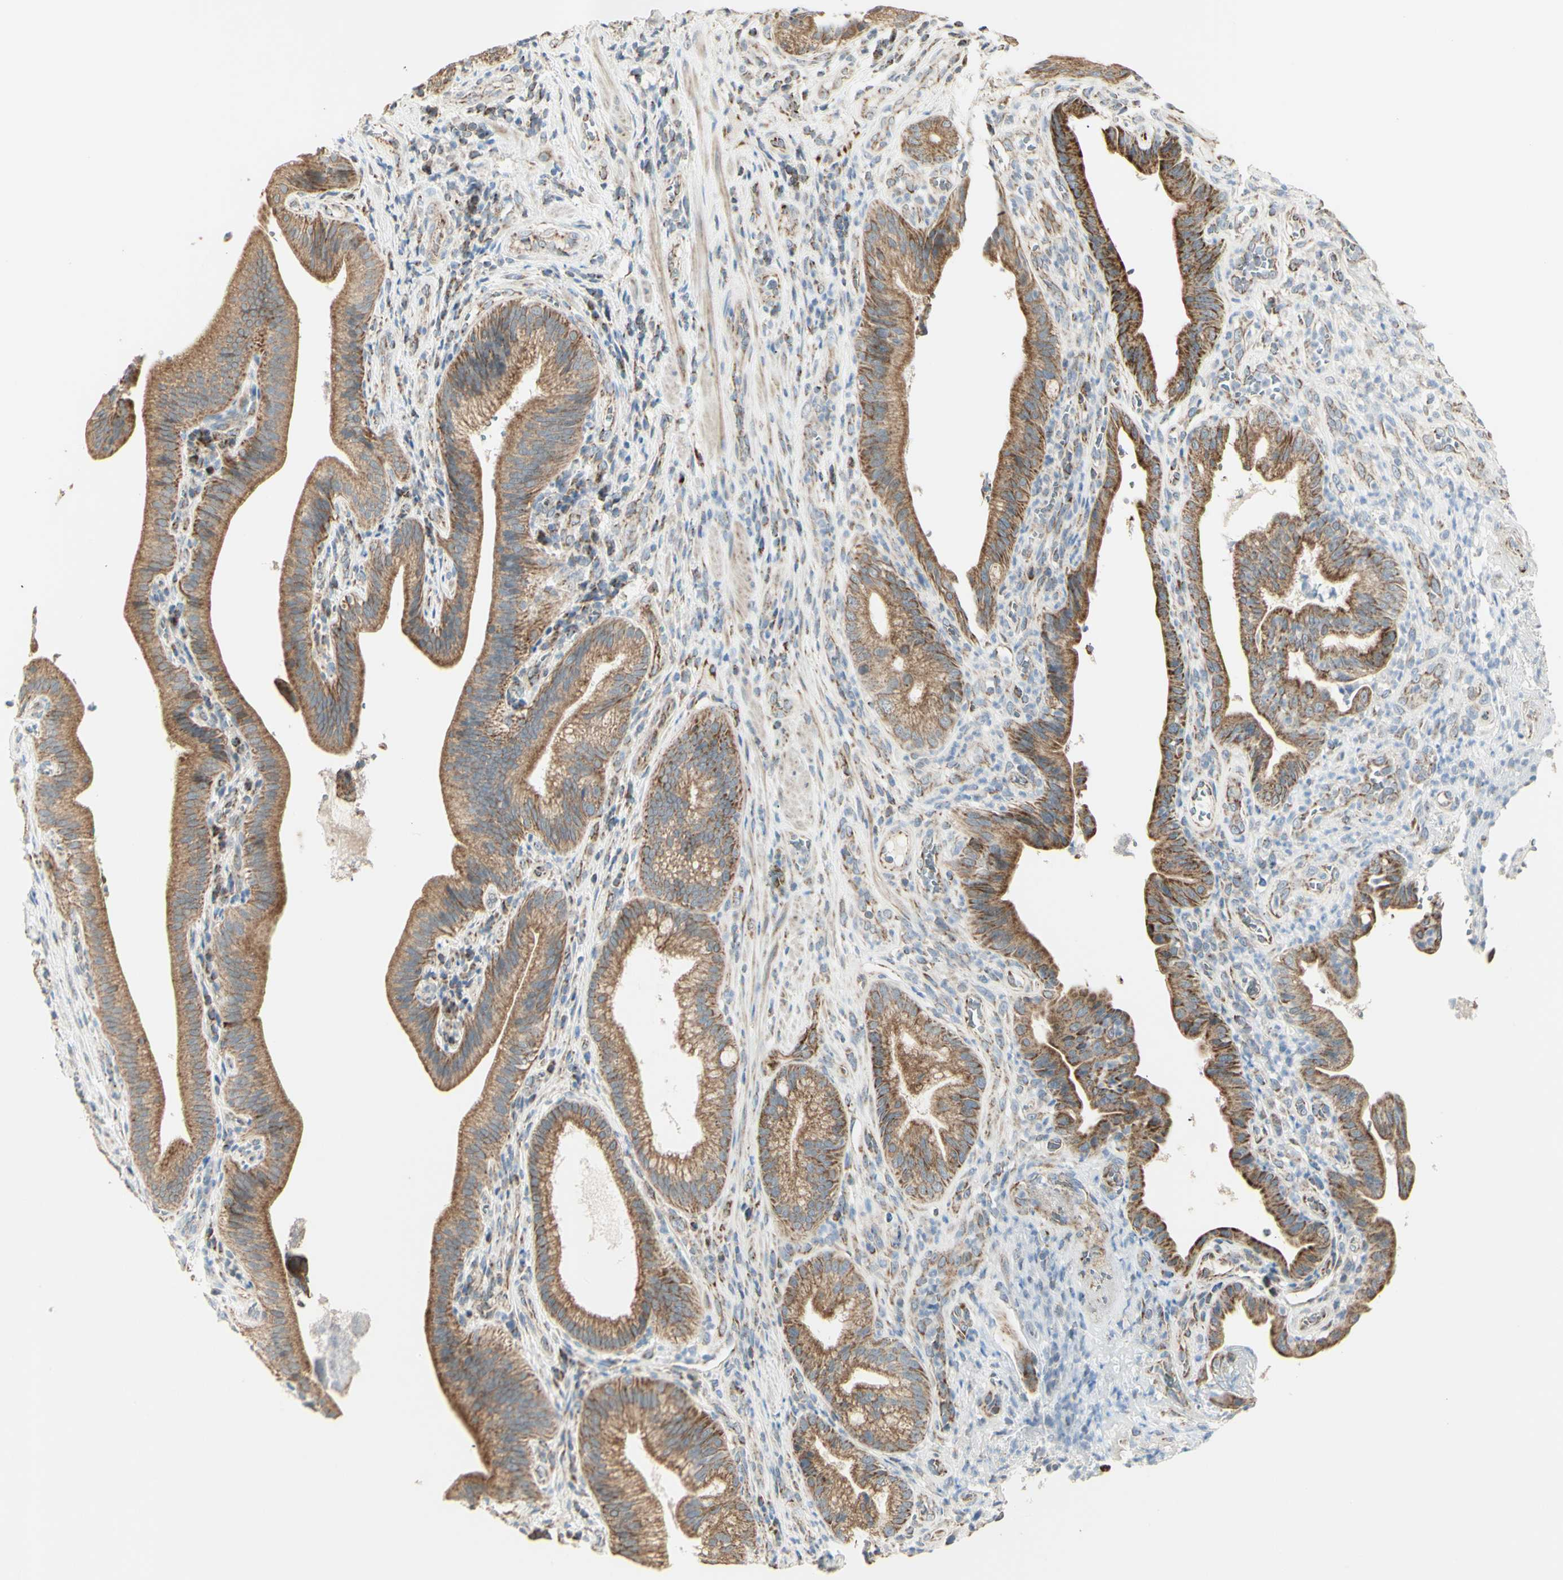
{"staining": {"intensity": "moderate", "quantity": ">75%", "location": "cytoplasmic/membranous"}, "tissue": "pancreatic cancer", "cell_type": "Tumor cells", "image_type": "cancer", "snomed": [{"axis": "morphology", "description": "Adenocarcinoma, NOS"}, {"axis": "topography", "description": "Pancreas"}], "caption": "A histopathology image of pancreatic cancer stained for a protein demonstrates moderate cytoplasmic/membranous brown staining in tumor cells. Using DAB (3,3'-diaminobenzidine) (brown) and hematoxylin (blue) stains, captured at high magnification using brightfield microscopy.", "gene": "LETM1", "patient": {"sex": "female", "age": 75}}